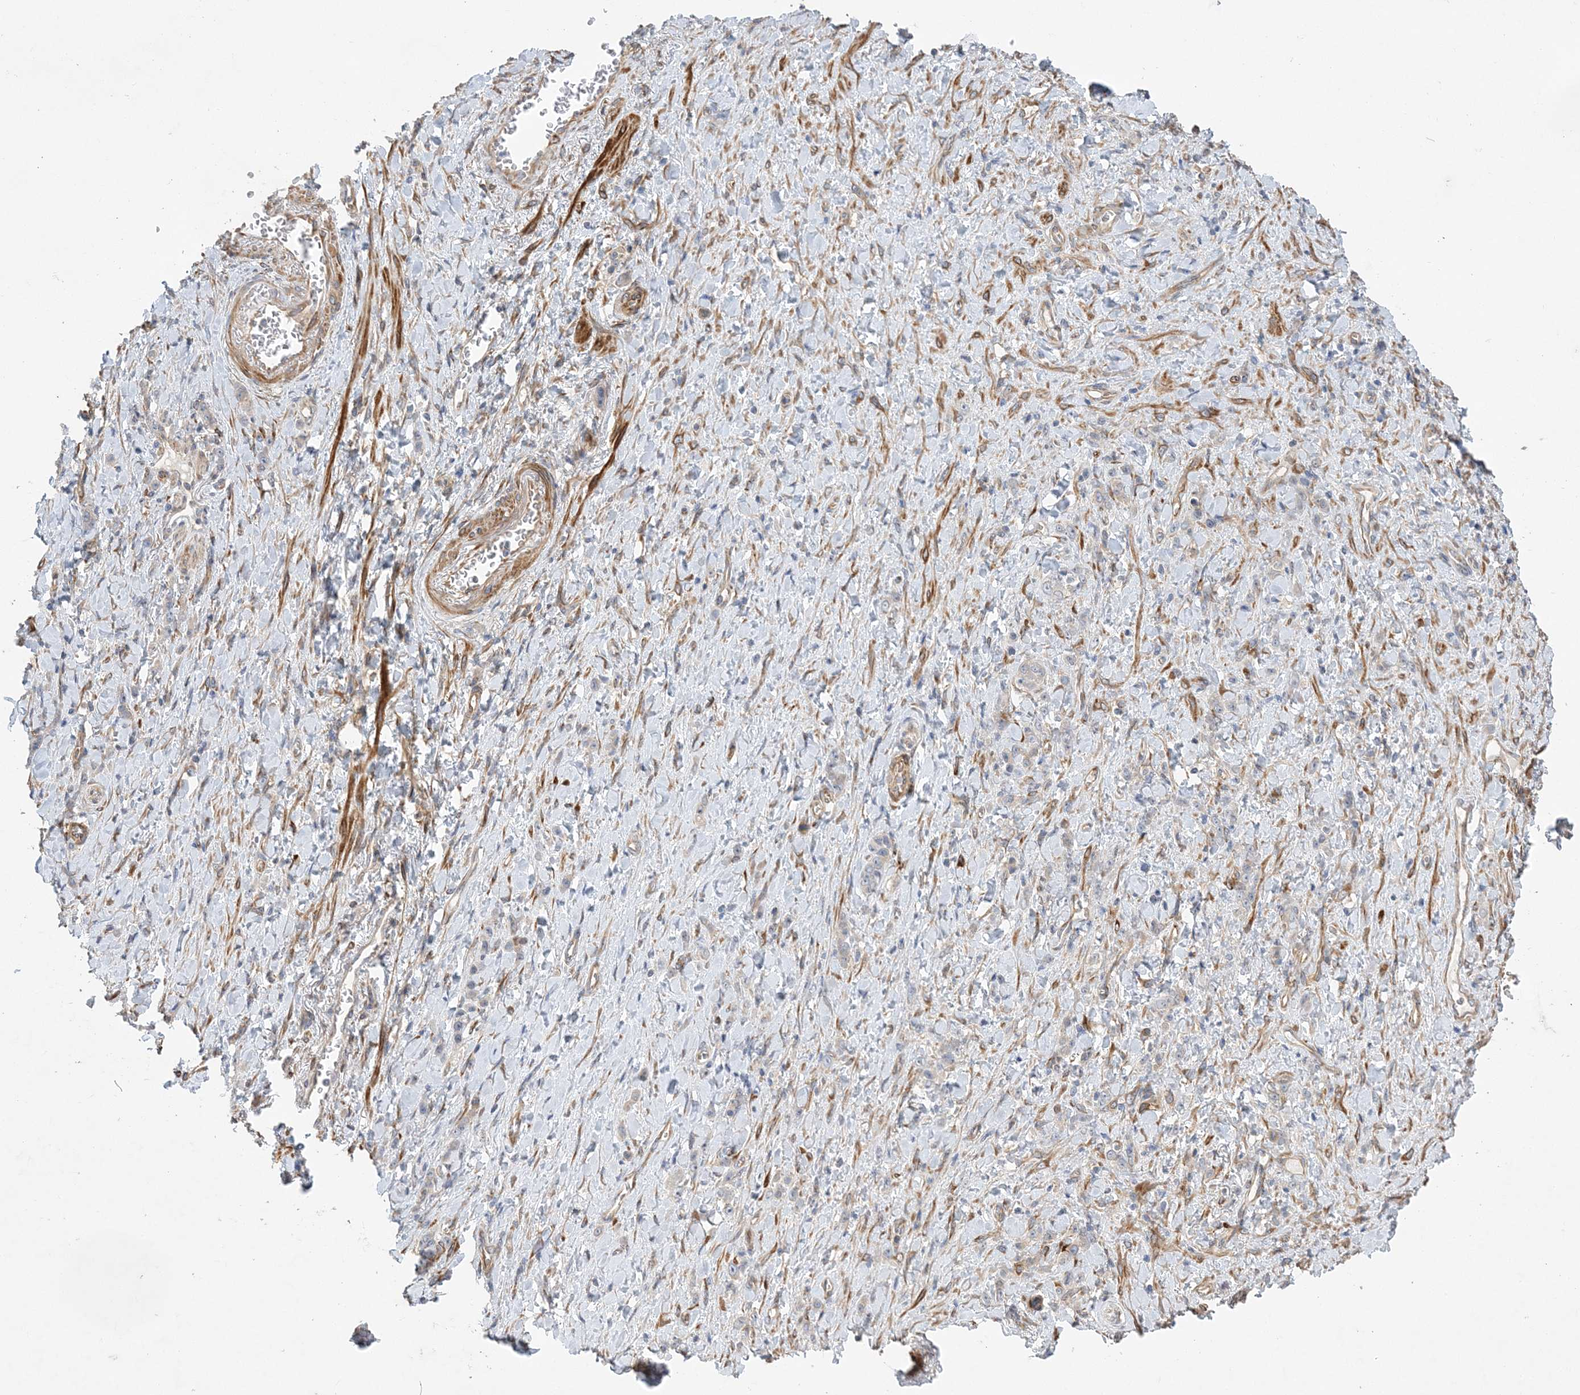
{"staining": {"intensity": "negative", "quantity": "none", "location": "none"}, "tissue": "stomach cancer", "cell_type": "Tumor cells", "image_type": "cancer", "snomed": [{"axis": "morphology", "description": "Normal tissue, NOS"}, {"axis": "morphology", "description": "Adenocarcinoma, NOS"}, {"axis": "topography", "description": "Stomach"}], "caption": "Tumor cells show no significant protein expression in adenocarcinoma (stomach). (Immunohistochemistry, brightfield microscopy, high magnification).", "gene": "MAP4K5", "patient": {"sex": "male", "age": 82}}